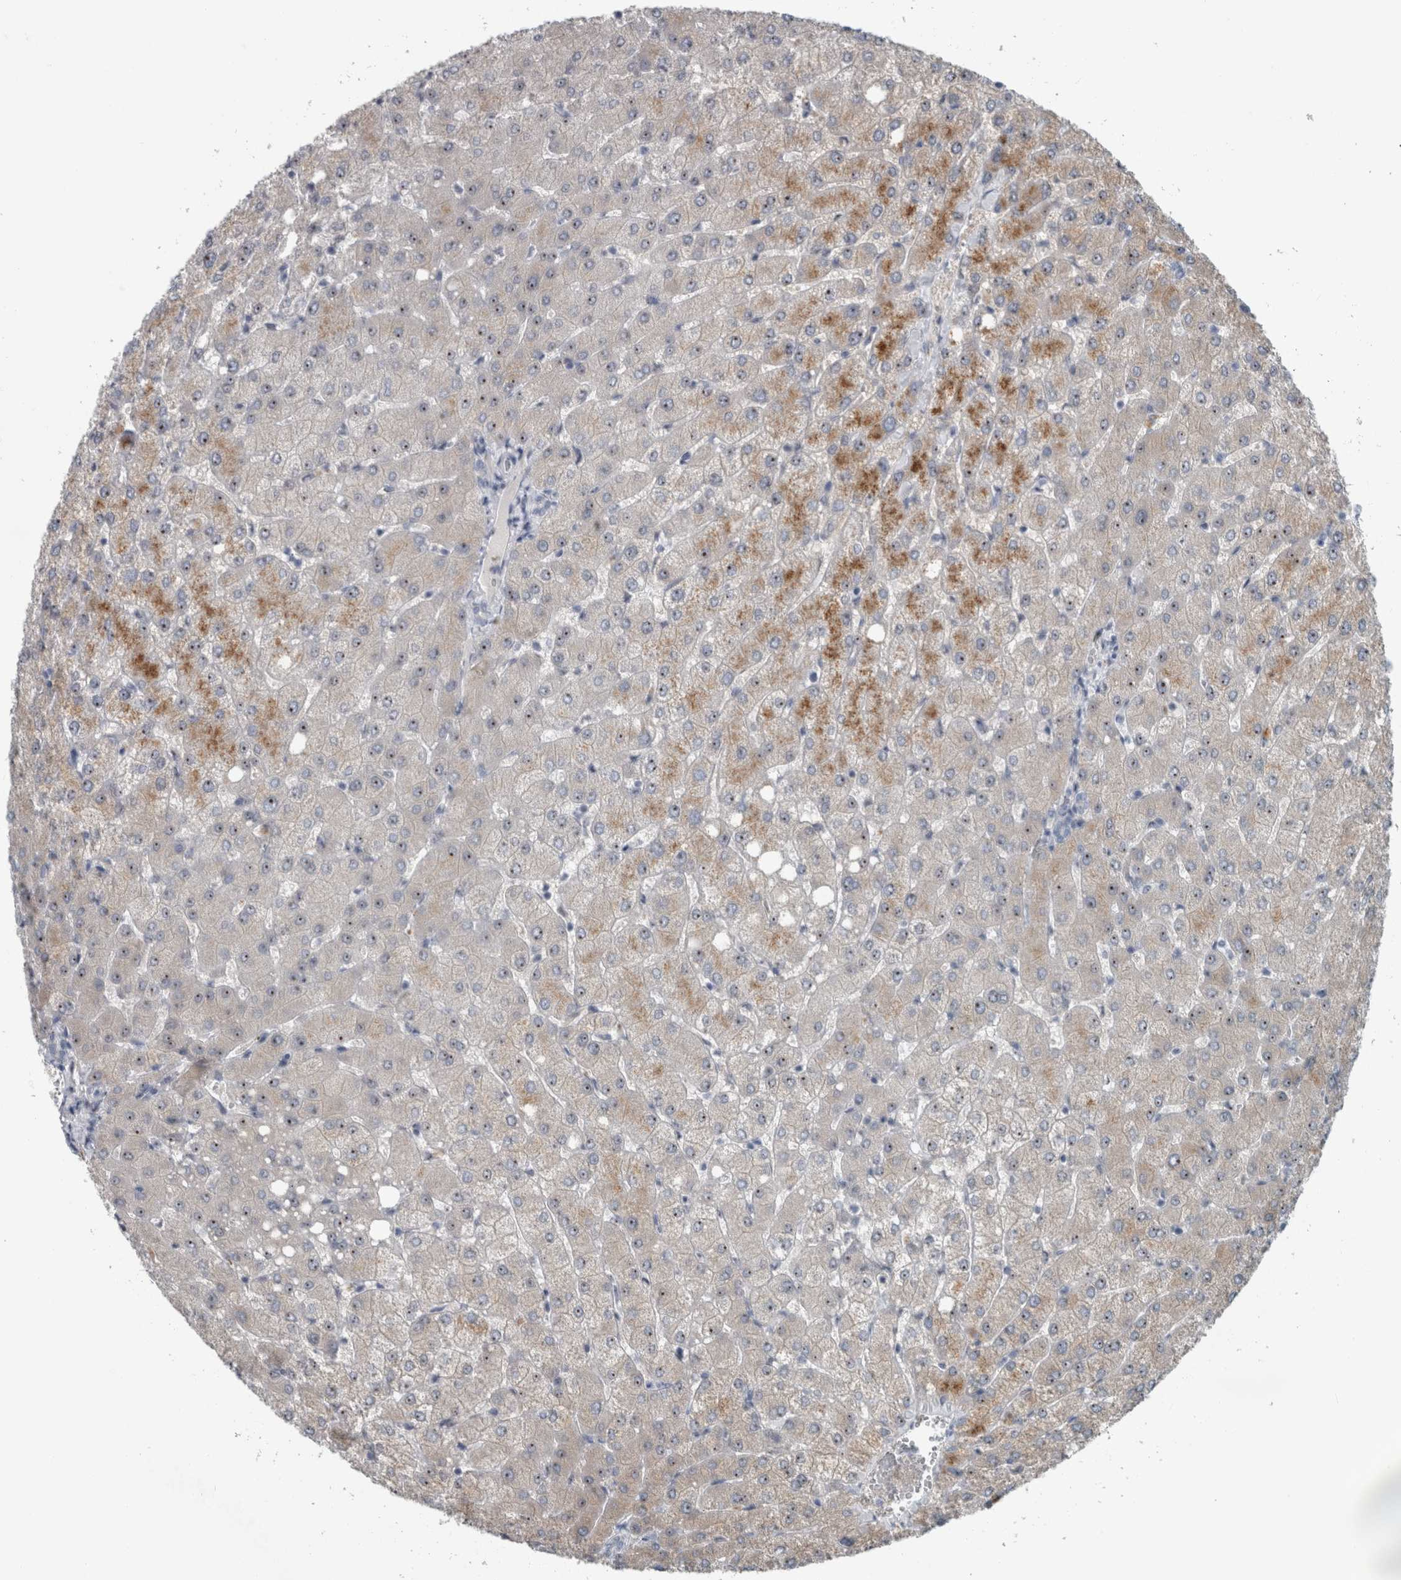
{"staining": {"intensity": "negative", "quantity": "none", "location": "none"}, "tissue": "liver", "cell_type": "Cholangiocytes", "image_type": "normal", "snomed": [{"axis": "morphology", "description": "Normal tissue, NOS"}, {"axis": "topography", "description": "Liver"}], "caption": "This is an immunohistochemistry micrograph of benign human liver. There is no positivity in cholangiocytes.", "gene": "UTP6", "patient": {"sex": "female", "age": 54}}